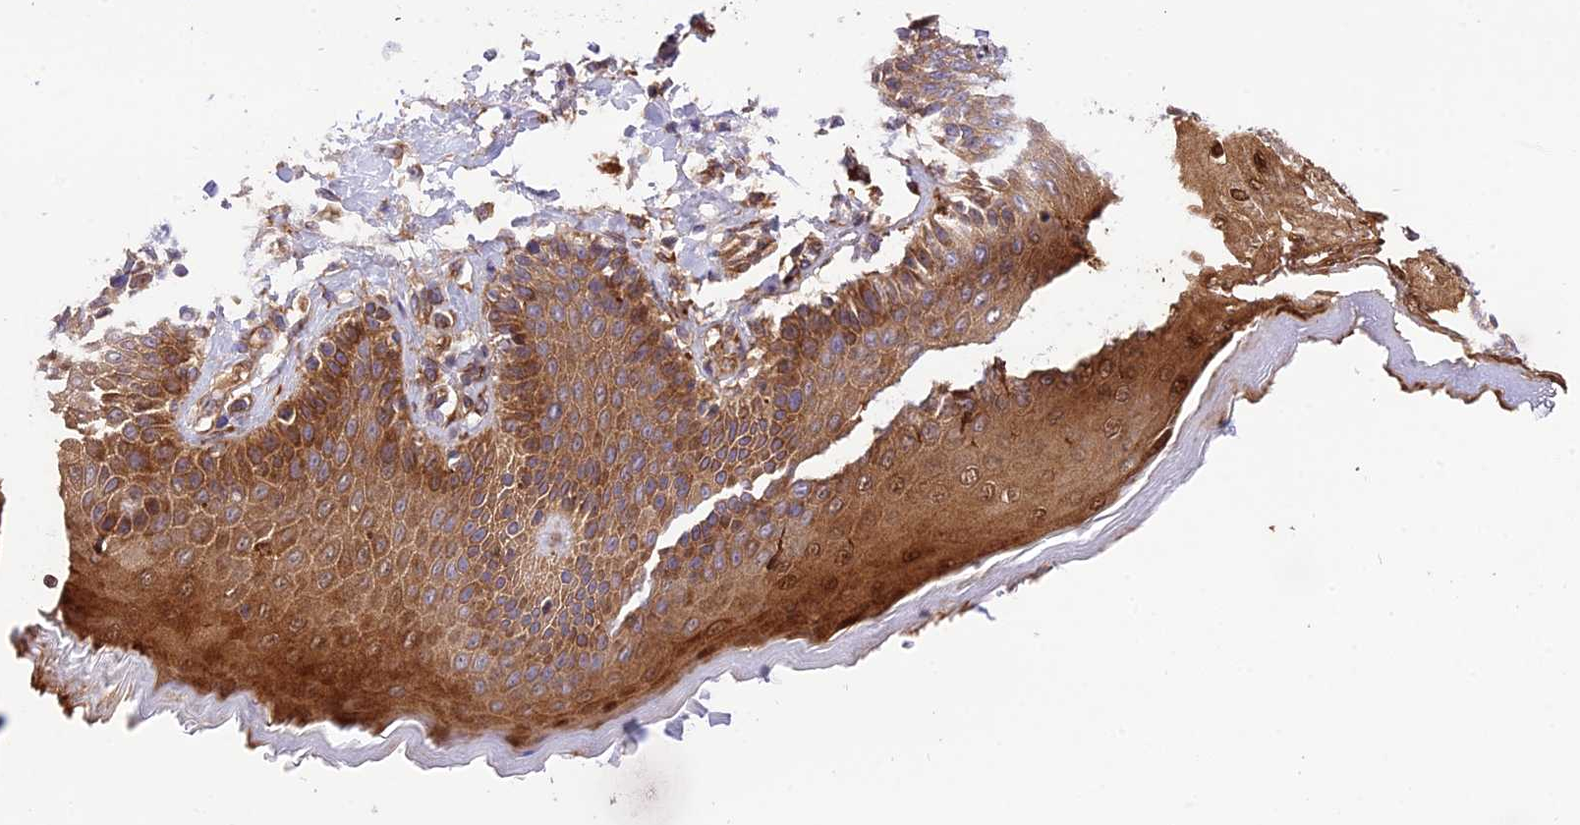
{"staining": {"intensity": "strong", "quantity": ">75%", "location": "cytoplasmic/membranous,nuclear"}, "tissue": "skin", "cell_type": "Epidermal cells", "image_type": "normal", "snomed": [{"axis": "morphology", "description": "Normal tissue, NOS"}, {"axis": "topography", "description": "Anal"}], "caption": "Immunohistochemical staining of unremarkable skin demonstrates strong cytoplasmic/membranous,nuclear protein expression in approximately >75% of epidermal cells. The protein is shown in brown color, while the nuclei are stained blue.", "gene": "ROCK1", "patient": {"sex": "male", "age": 69}}